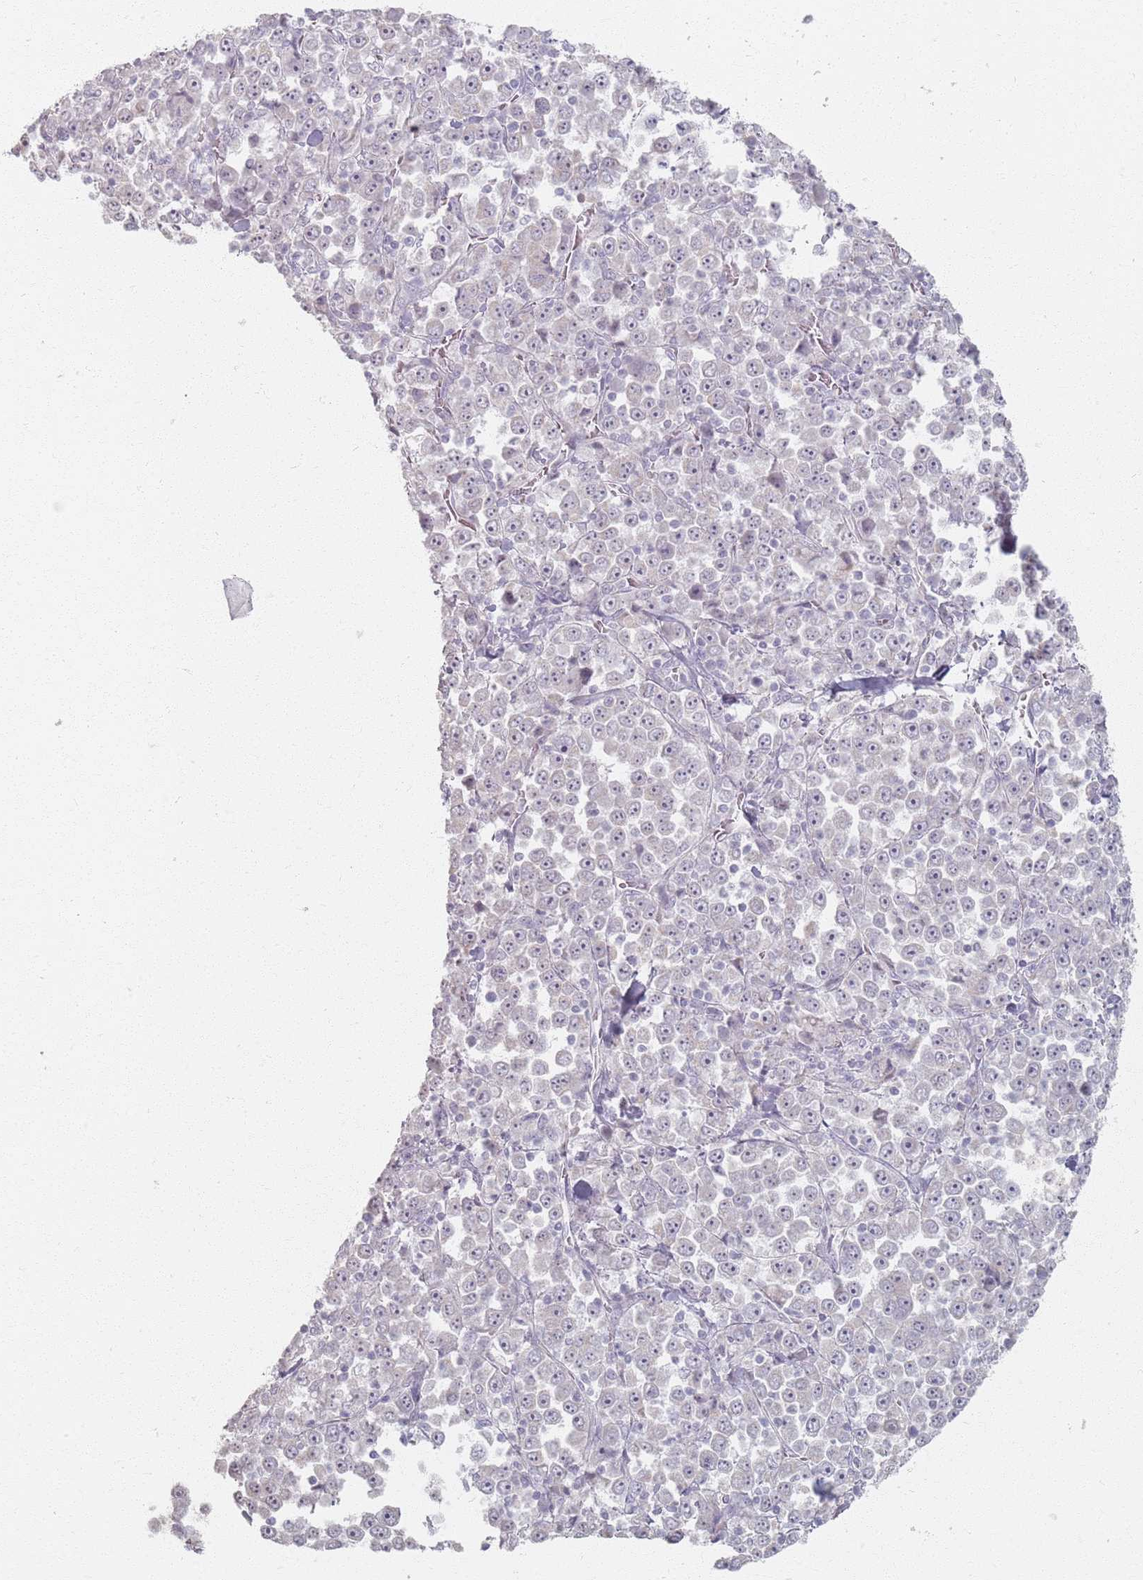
{"staining": {"intensity": "negative", "quantity": "none", "location": "none"}, "tissue": "stomach cancer", "cell_type": "Tumor cells", "image_type": "cancer", "snomed": [{"axis": "morphology", "description": "Normal tissue, NOS"}, {"axis": "morphology", "description": "Adenocarcinoma, NOS"}, {"axis": "topography", "description": "Stomach, upper"}, {"axis": "topography", "description": "Stomach"}], "caption": "Photomicrograph shows no protein expression in tumor cells of adenocarcinoma (stomach) tissue.", "gene": "PKD2L2", "patient": {"sex": "male", "age": 59}}